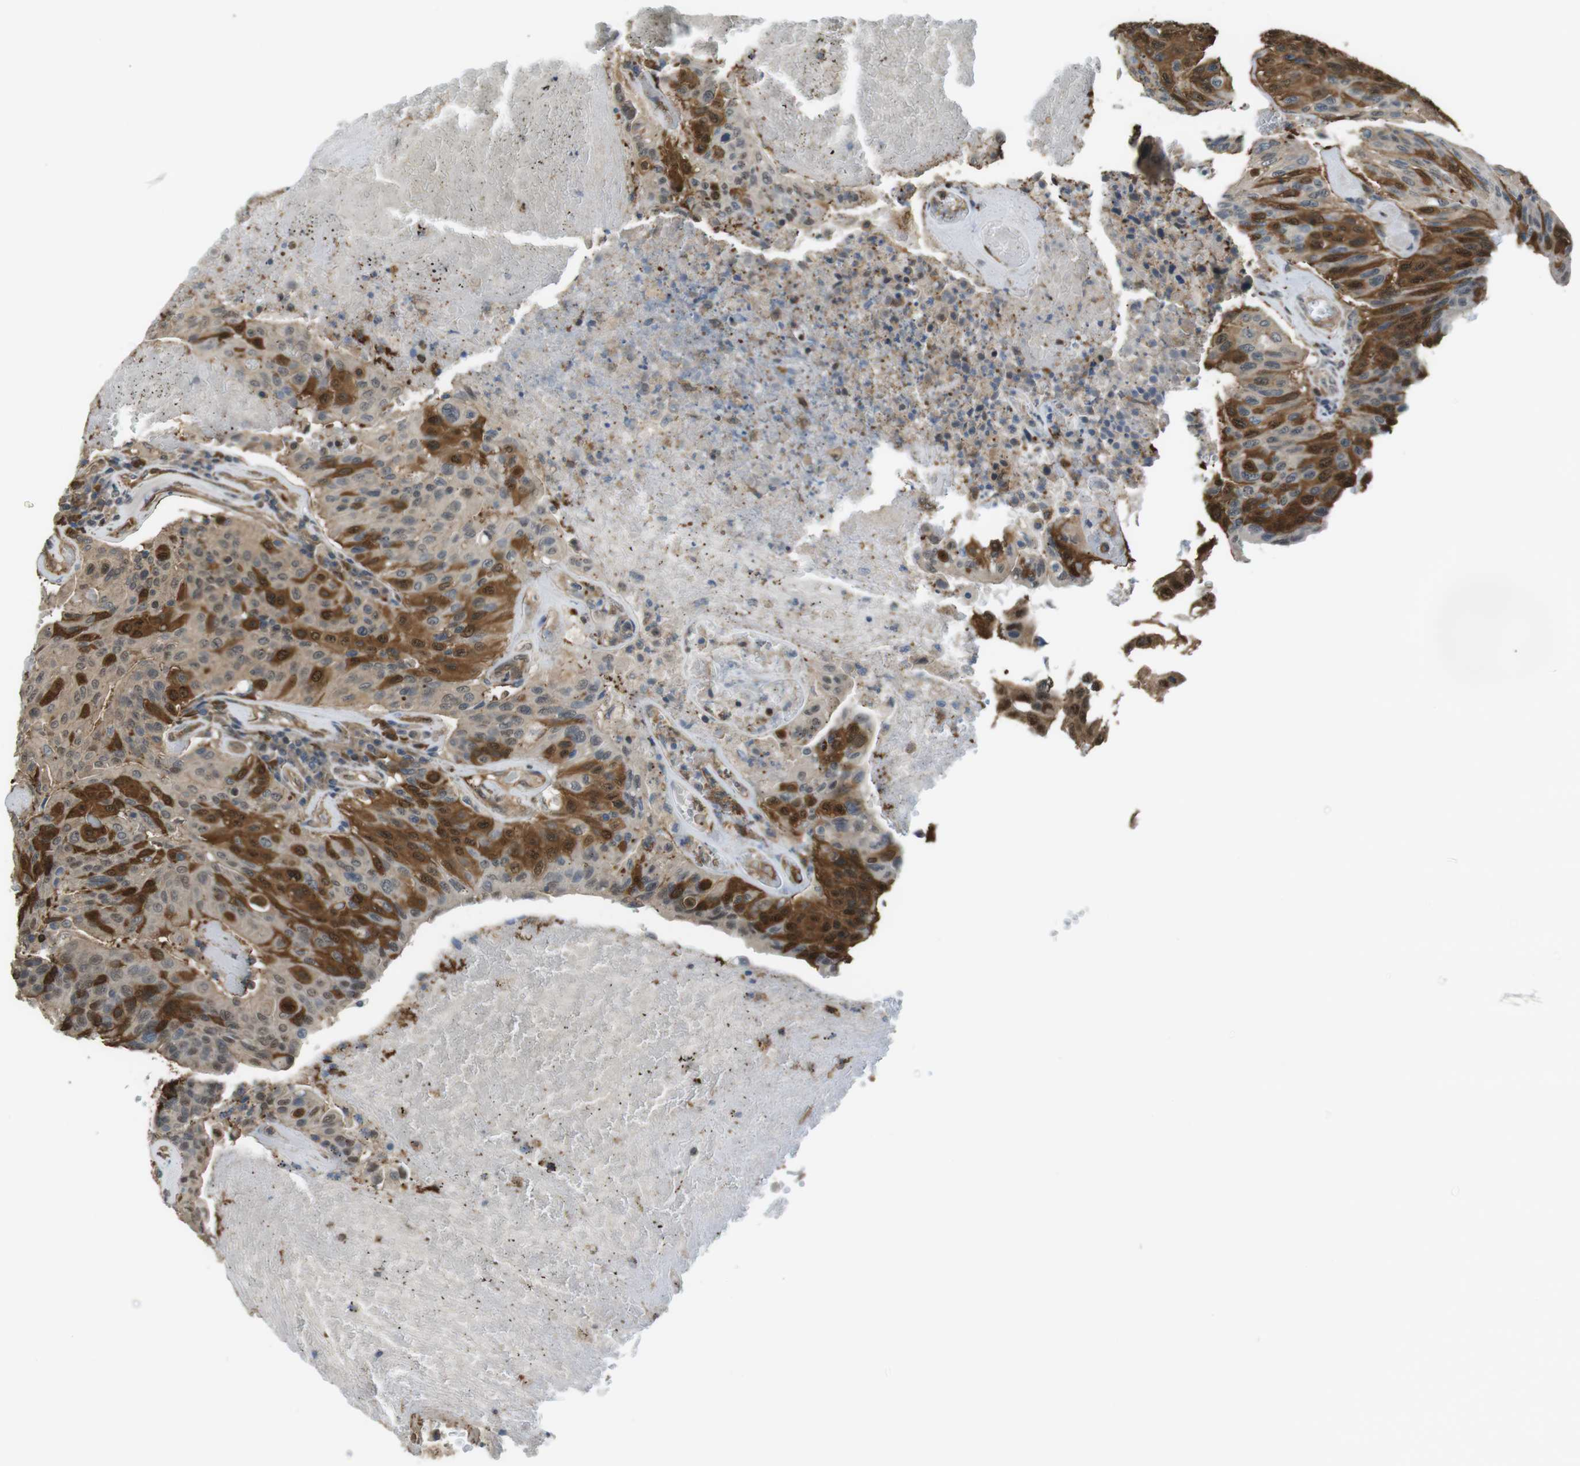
{"staining": {"intensity": "strong", "quantity": ">75%", "location": "cytoplasmic/membranous,nuclear"}, "tissue": "urothelial cancer", "cell_type": "Tumor cells", "image_type": "cancer", "snomed": [{"axis": "morphology", "description": "Urothelial carcinoma, High grade"}, {"axis": "topography", "description": "Urinary bladder"}], "caption": "An image showing strong cytoplasmic/membranous and nuclear expression in approximately >75% of tumor cells in urothelial cancer, as visualized by brown immunohistochemical staining.", "gene": "ARHGDIA", "patient": {"sex": "male", "age": 66}}